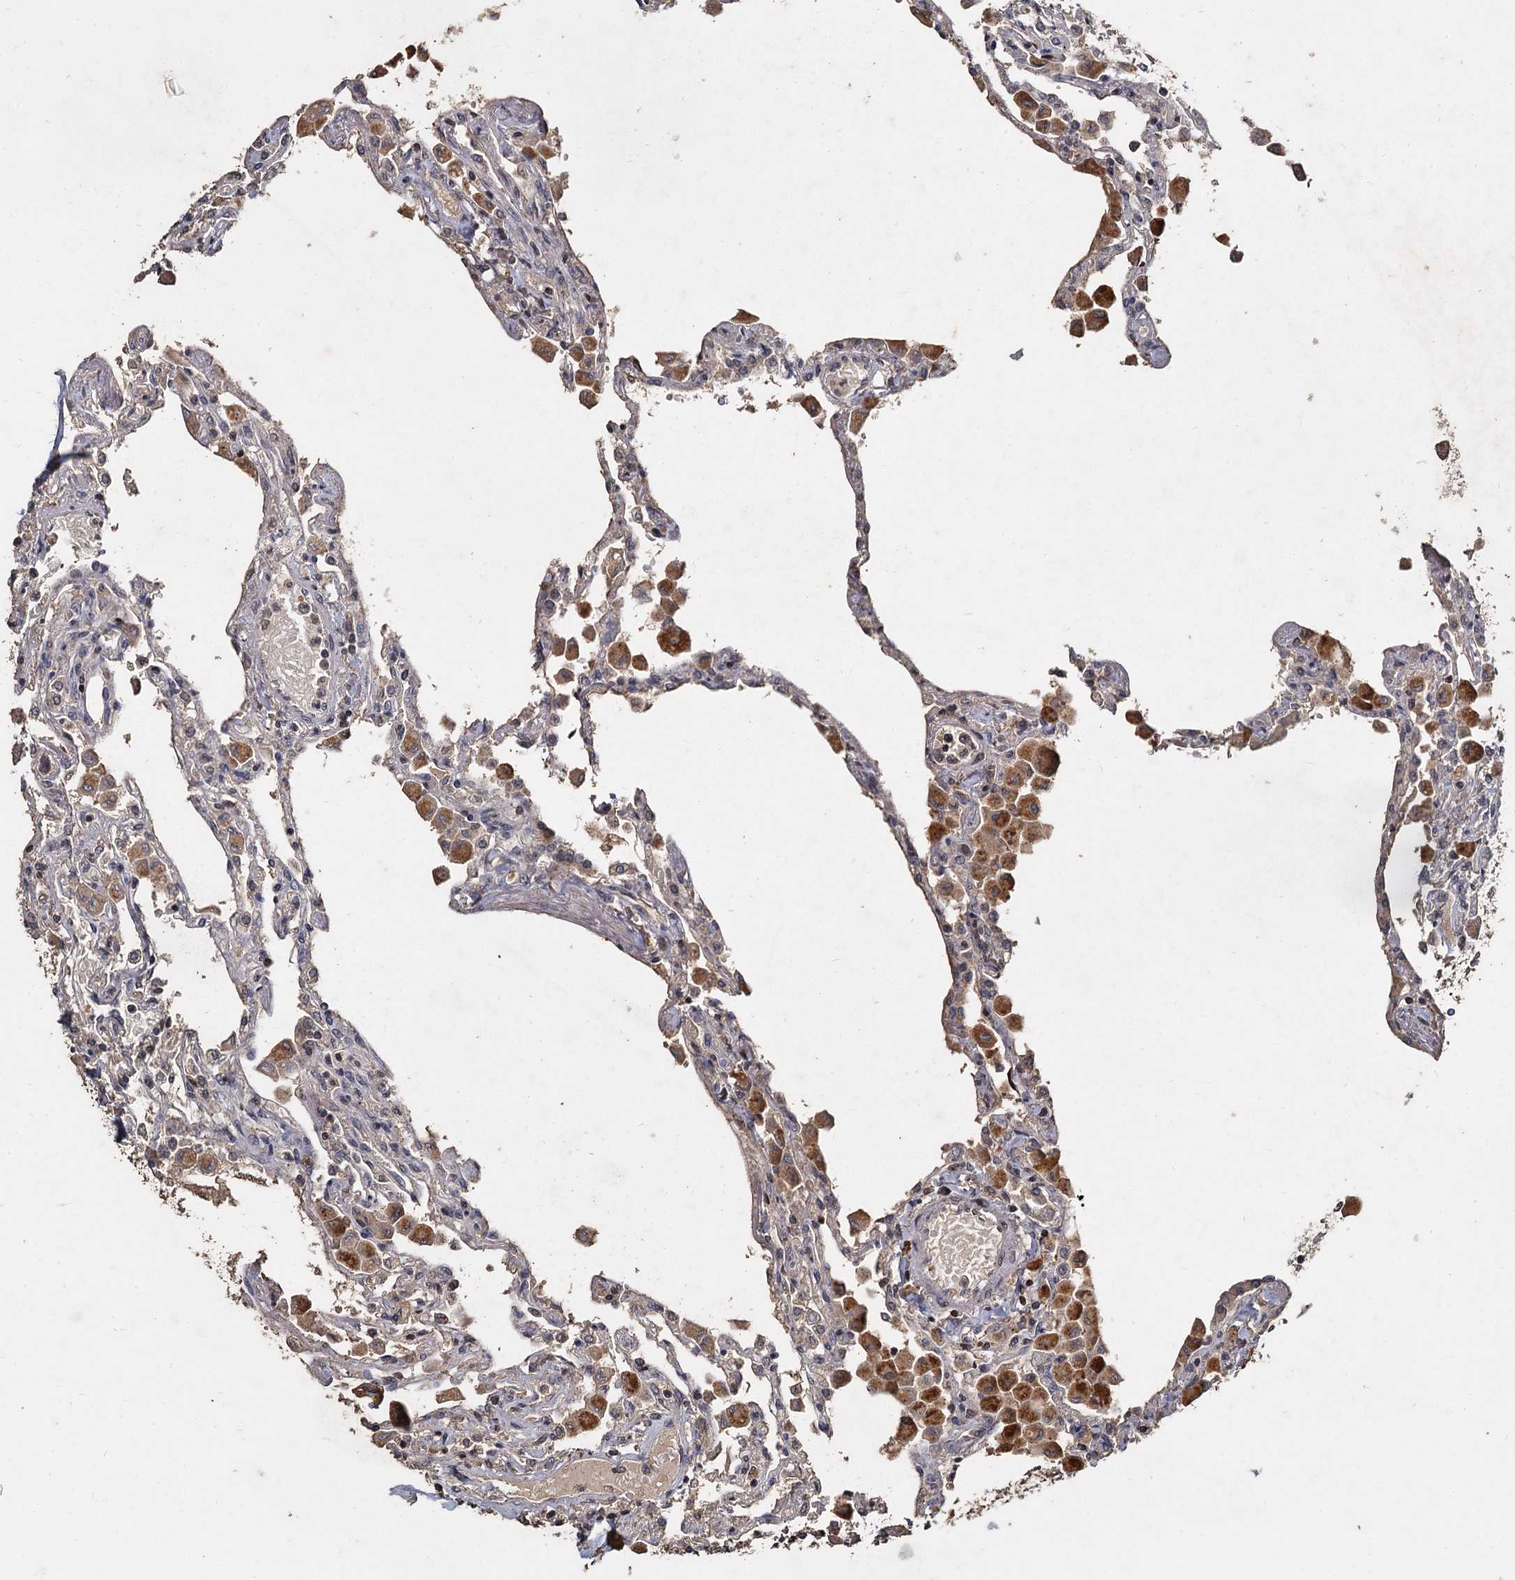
{"staining": {"intensity": "negative", "quantity": "none", "location": "none"}, "tissue": "lung", "cell_type": "Alveolar cells", "image_type": "normal", "snomed": [{"axis": "morphology", "description": "Normal tissue, NOS"}, {"axis": "topography", "description": "Bronchus"}, {"axis": "topography", "description": "Lung"}], "caption": "A high-resolution histopathology image shows IHC staining of benign lung, which demonstrates no significant staining in alveolar cells. (Immunohistochemistry (ihc), brightfield microscopy, high magnification).", "gene": "CCDC61", "patient": {"sex": "female", "age": 49}}